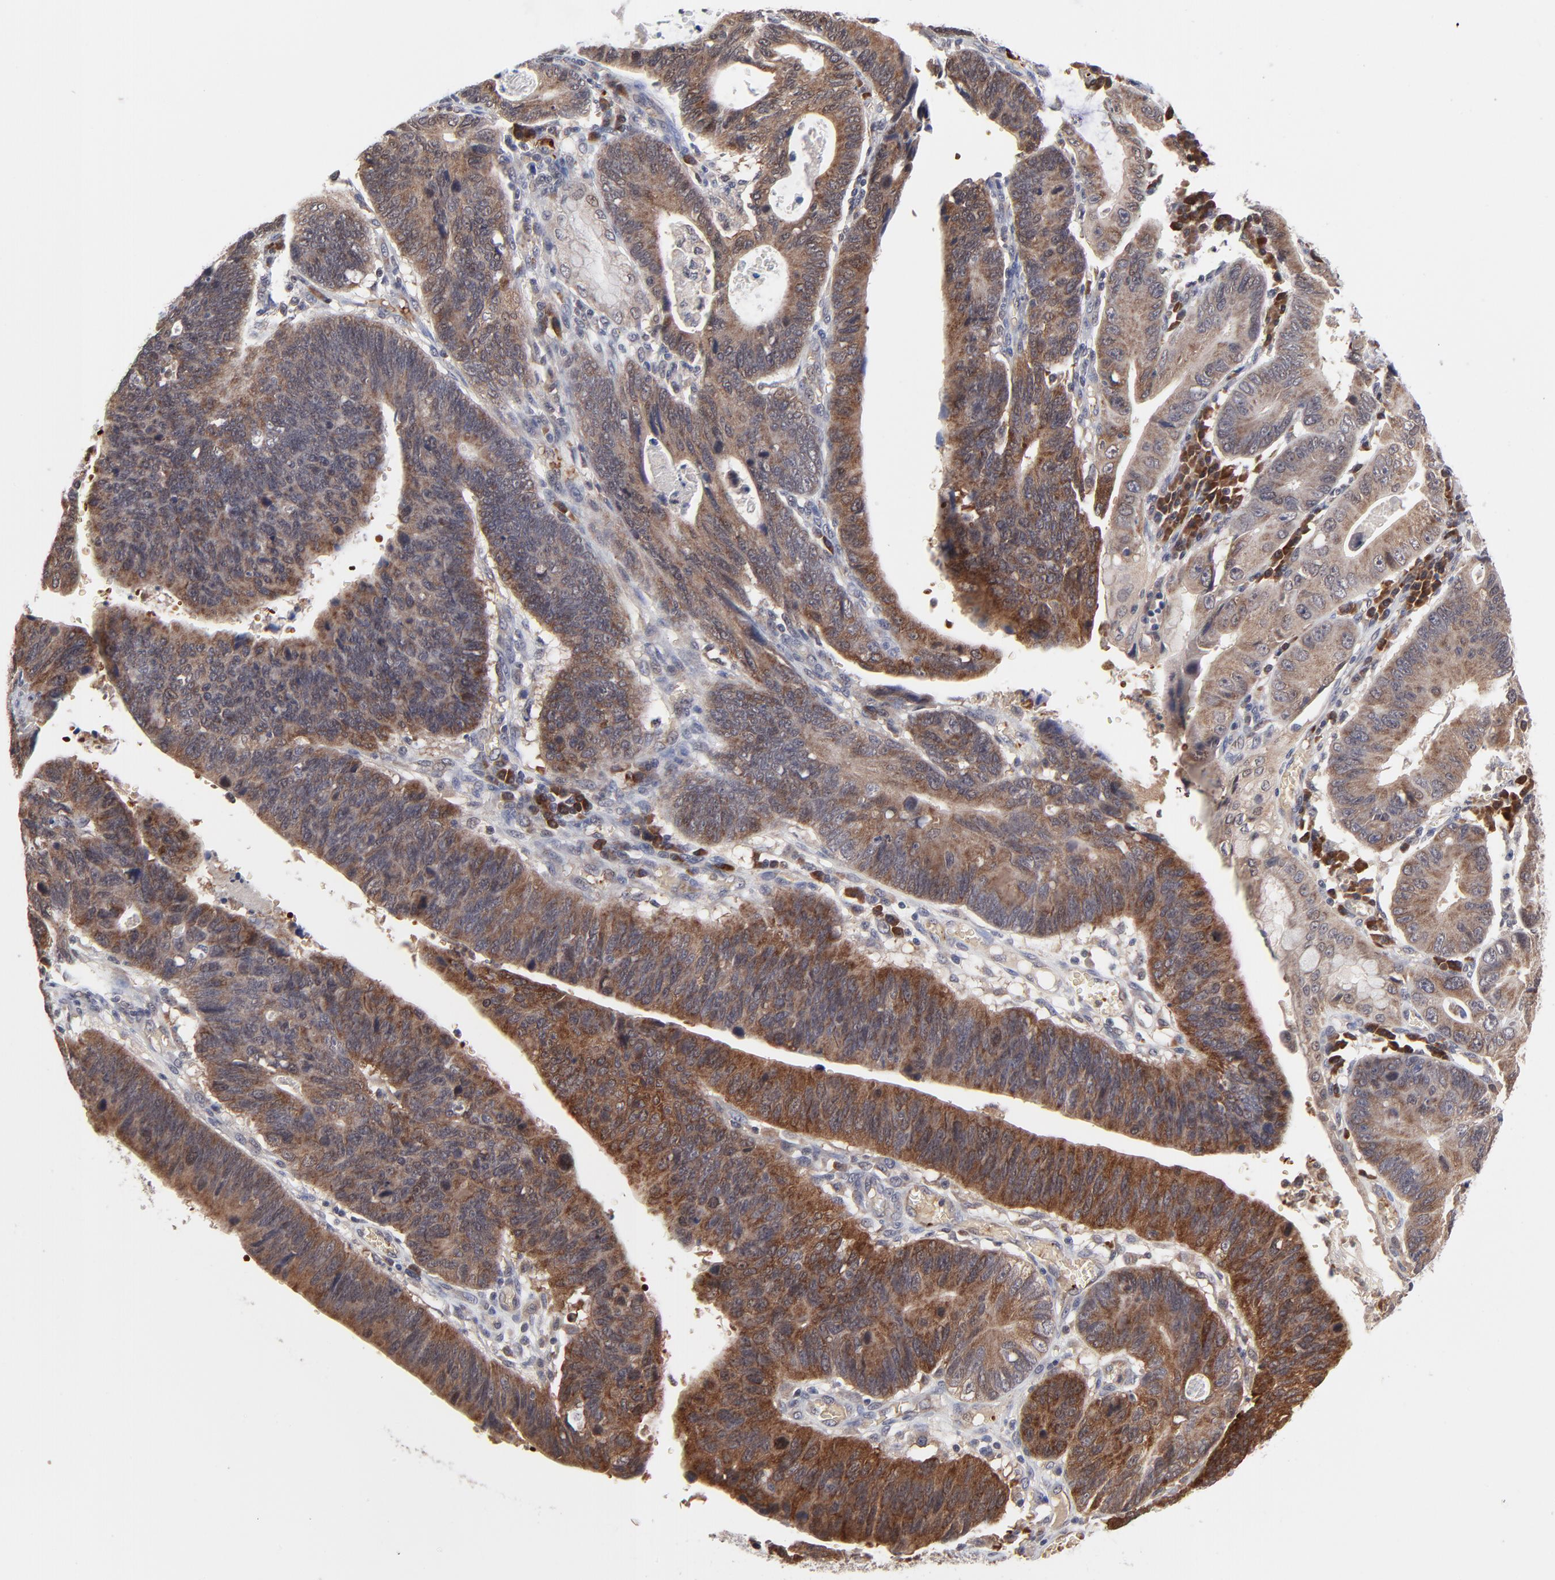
{"staining": {"intensity": "moderate", "quantity": ">75%", "location": "cytoplasmic/membranous"}, "tissue": "stomach cancer", "cell_type": "Tumor cells", "image_type": "cancer", "snomed": [{"axis": "morphology", "description": "Adenocarcinoma, NOS"}, {"axis": "topography", "description": "Stomach"}], "caption": "Stomach cancer tissue displays moderate cytoplasmic/membranous expression in approximately >75% of tumor cells, visualized by immunohistochemistry.", "gene": "CASP10", "patient": {"sex": "male", "age": 59}}